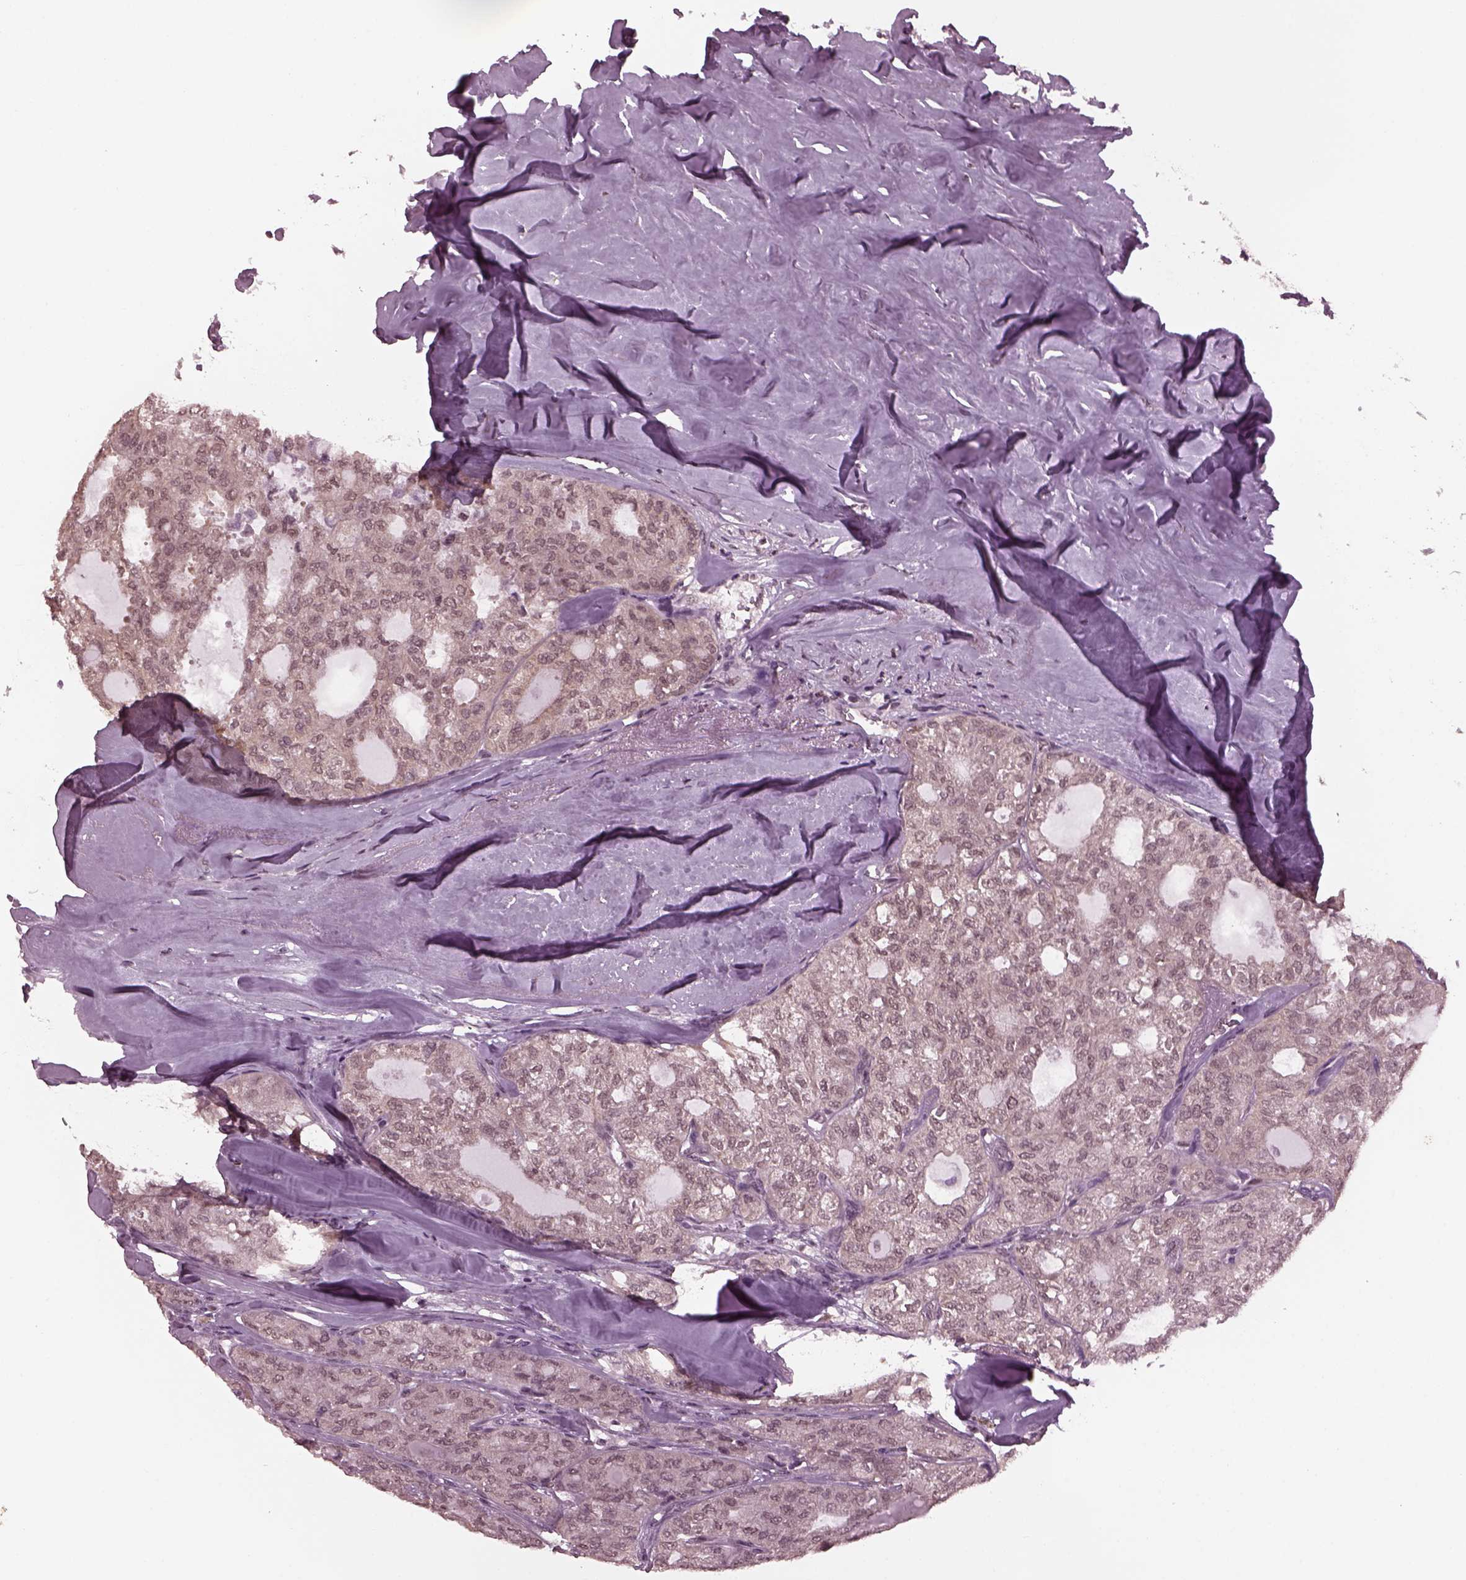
{"staining": {"intensity": "negative", "quantity": "none", "location": "none"}, "tissue": "thyroid cancer", "cell_type": "Tumor cells", "image_type": "cancer", "snomed": [{"axis": "morphology", "description": "Follicular adenoma carcinoma, NOS"}, {"axis": "topography", "description": "Thyroid gland"}], "caption": "Immunohistochemistry (IHC) of human thyroid cancer displays no positivity in tumor cells.", "gene": "RUVBL2", "patient": {"sex": "male", "age": 75}}